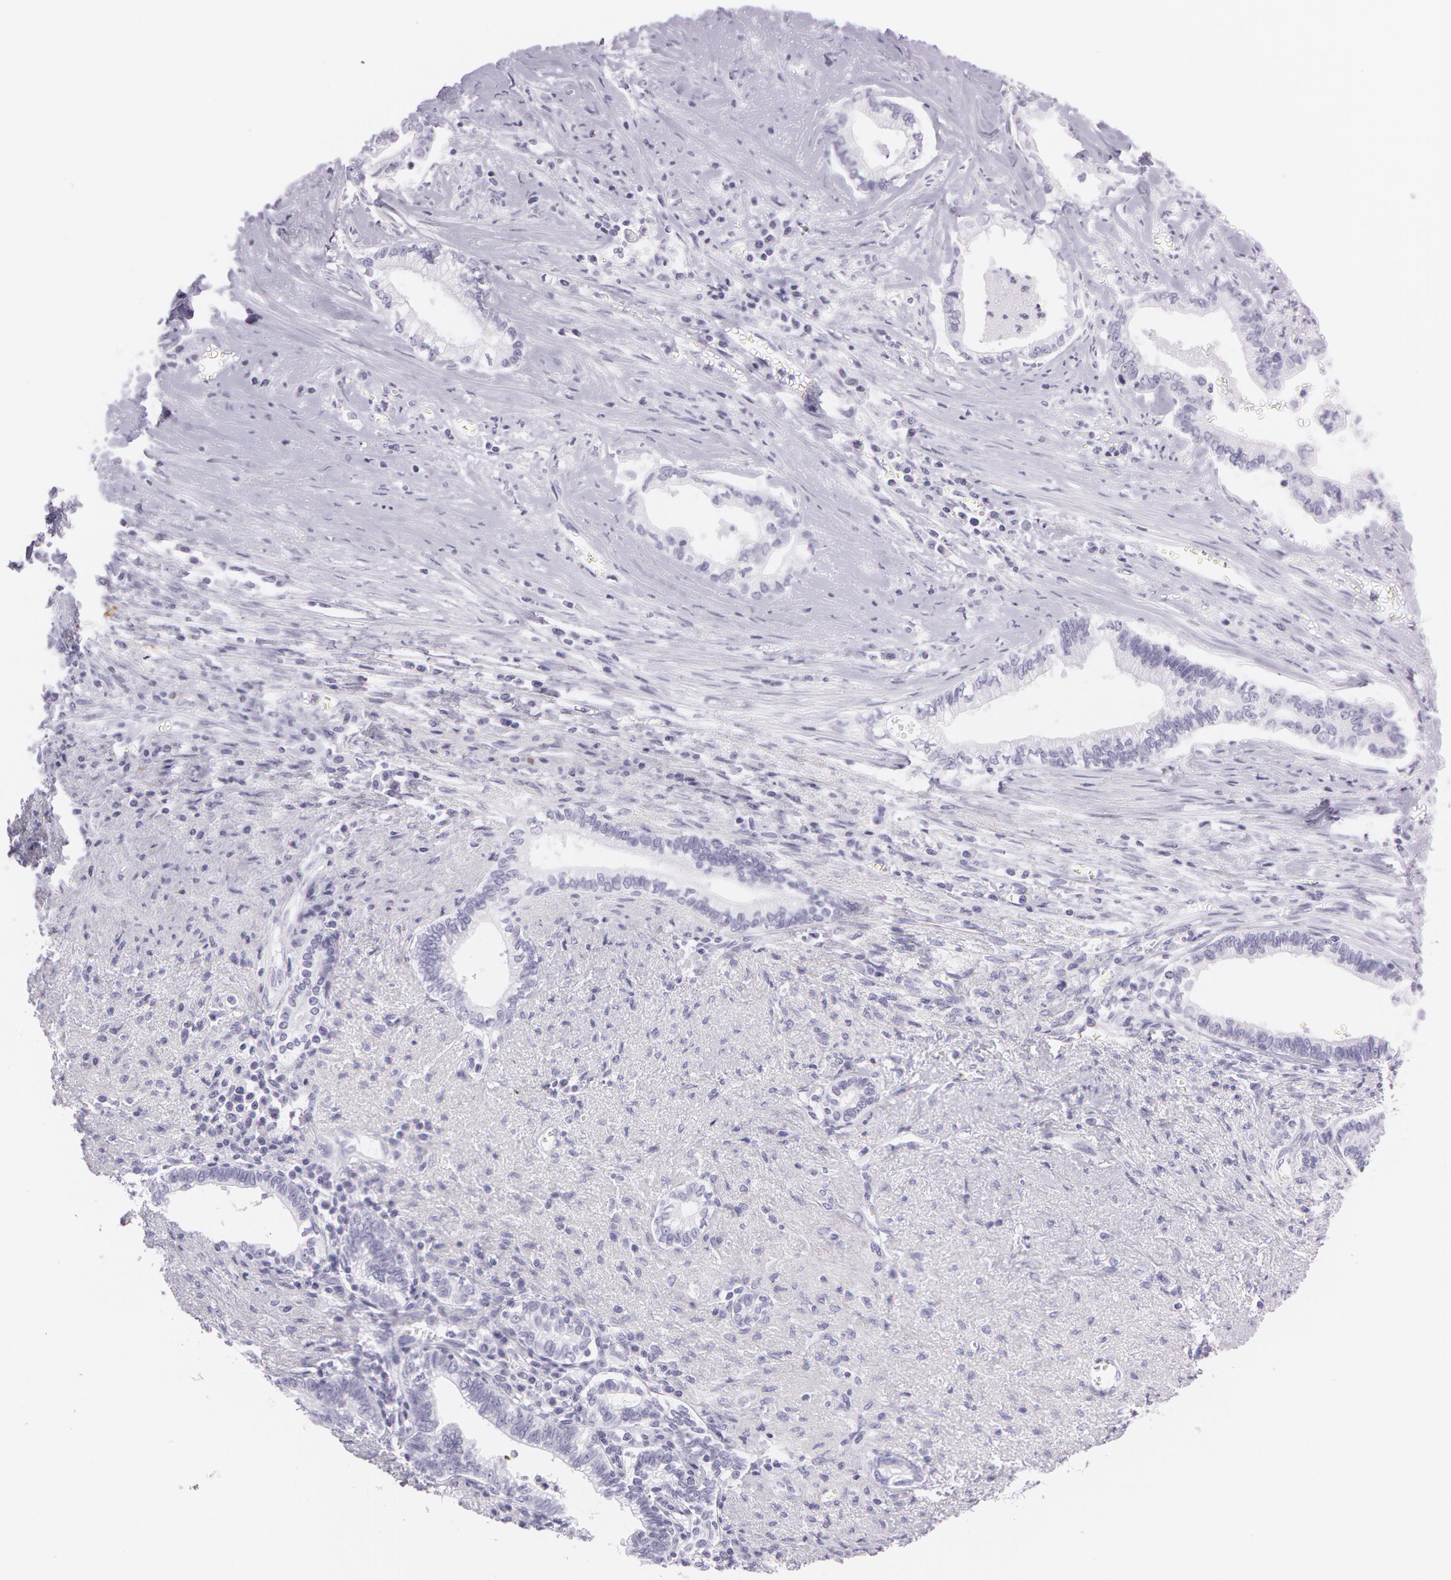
{"staining": {"intensity": "negative", "quantity": "none", "location": "none"}, "tissue": "liver cancer", "cell_type": "Tumor cells", "image_type": "cancer", "snomed": [{"axis": "morphology", "description": "Cholangiocarcinoma"}, {"axis": "topography", "description": "Liver"}], "caption": "Tumor cells are negative for protein expression in human liver cancer (cholangiocarcinoma). (DAB immunohistochemistry with hematoxylin counter stain).", "gene": "SNCG", "patient": {"sex": "male", "age": 57}}